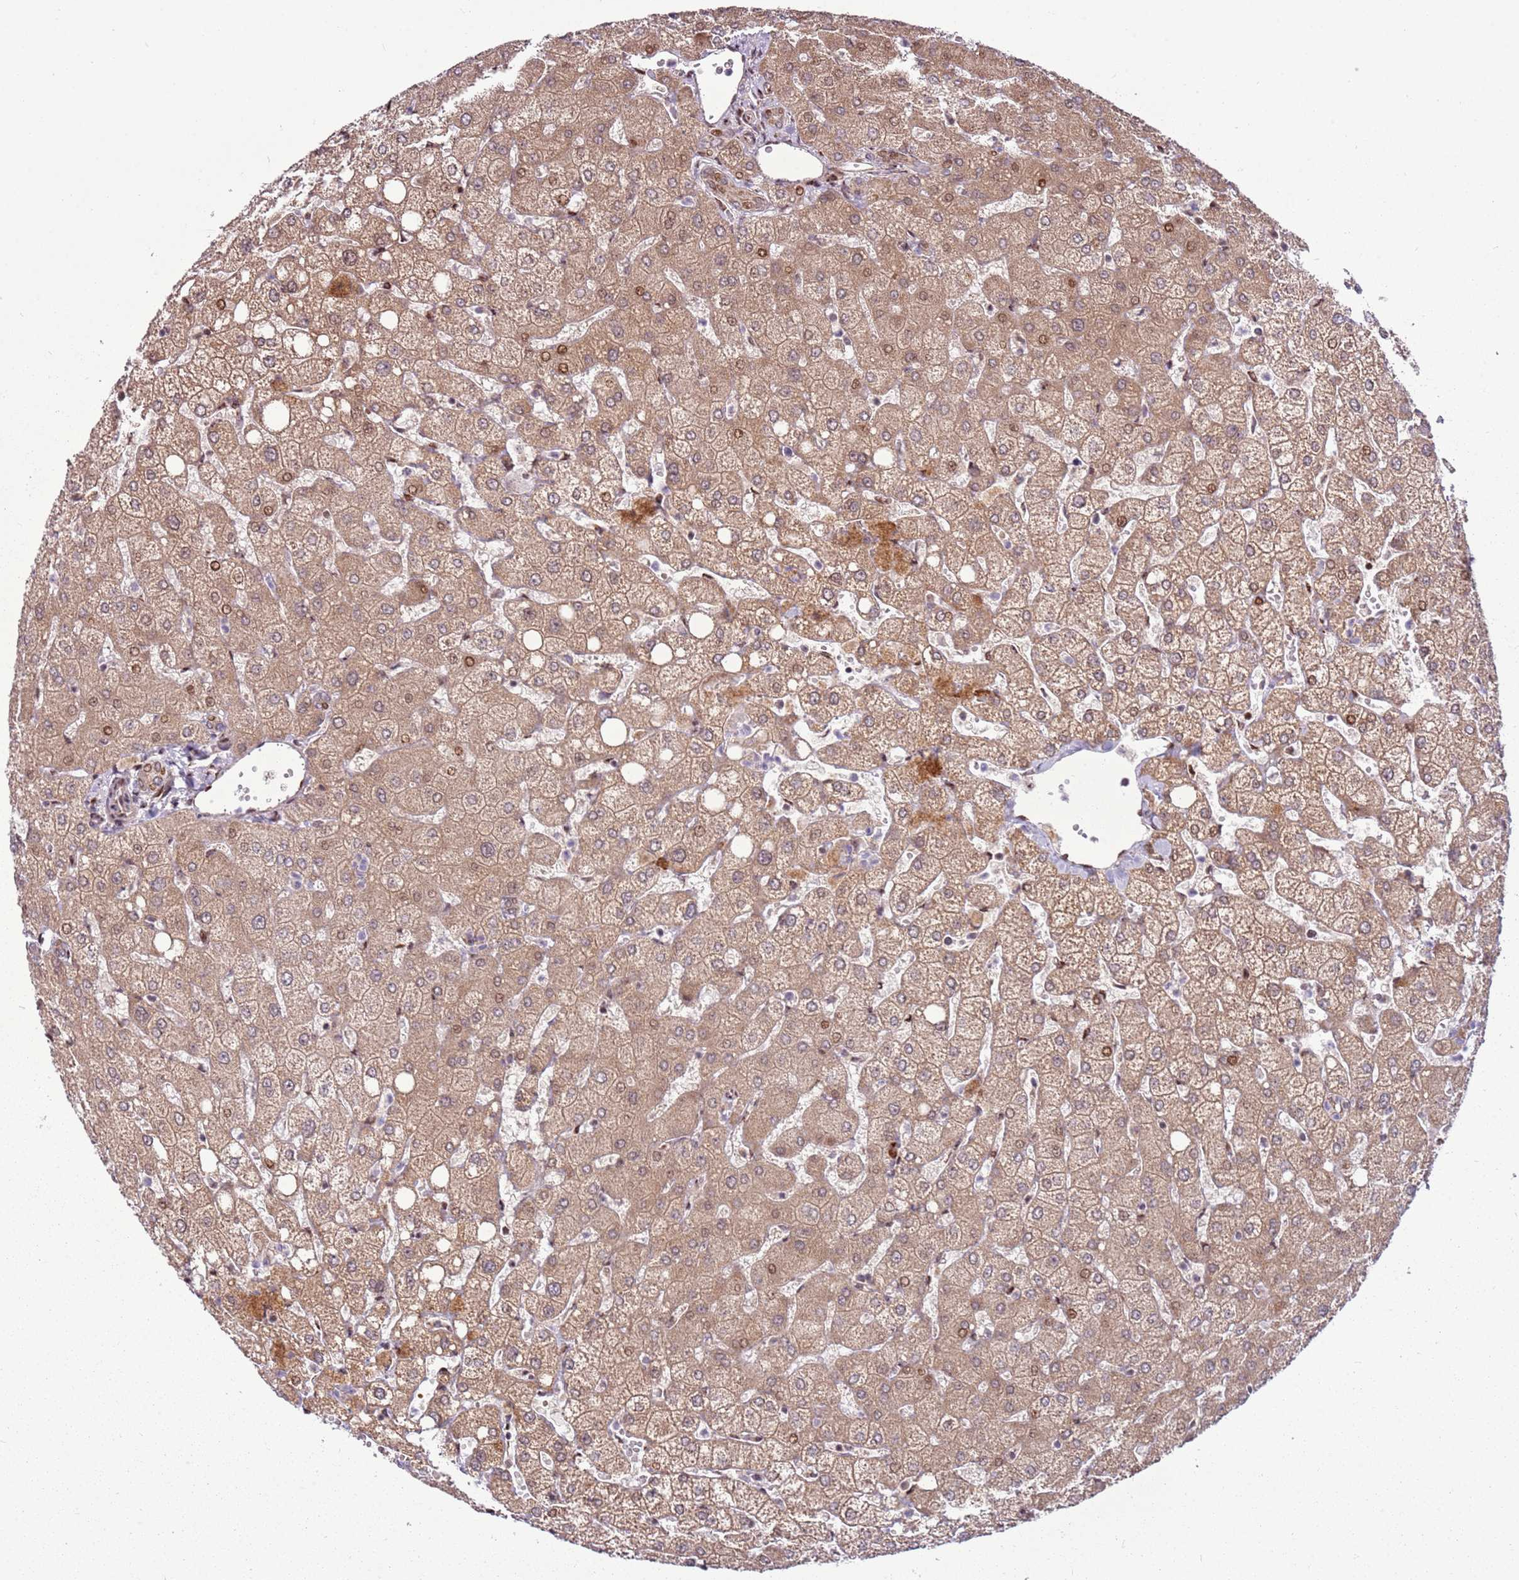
{"staining": {"intensity": "moderate", "quantity": ">75%", "location": "cytoplasmic/membranous,nuclear"}, "tissue": "liver", "cell_type": "Cholangiocytes", "image_type": "normal", "snomed": [{"axis": "morphology", "description": "Normal tissue, NOS"}, {"axis": "topography", "description": "Liver"}], "caption": "Protein analysis of benign liver shows moderate cytoplasmic/membranous,nuclear expression in about >75% of cholangiocytes.", "gene": "PCTP", "patient": {"sex": "female", "age": 54}}